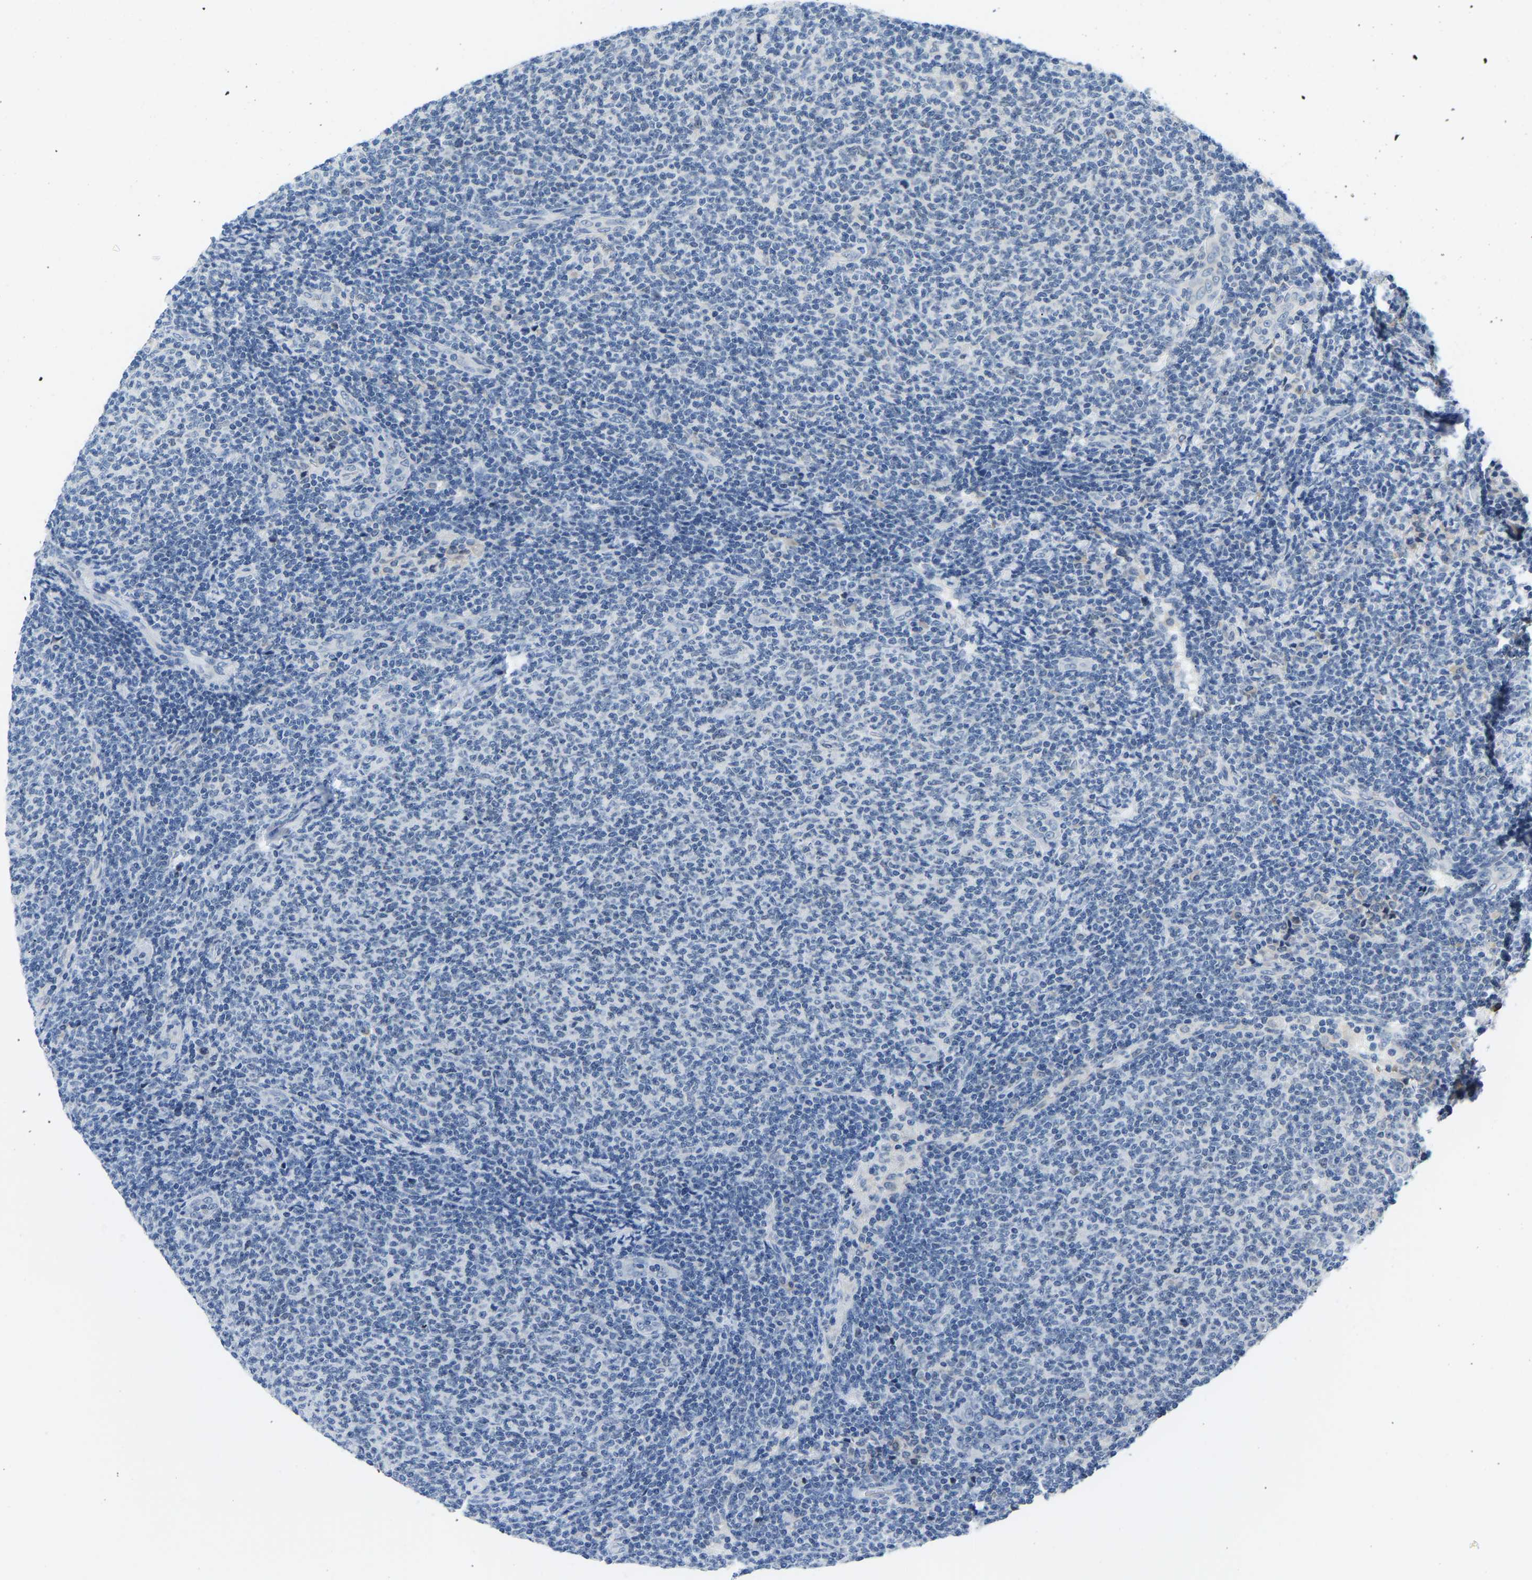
{"staining": {"intensity": "negative", "quantity": "none", "location": "none"}, "tissue": "lymphoma", "cell_type": "Tumor cells", "image_type": "cancer", "snomed": [{"axis": "morphology", "description": "Malignant lymphoma, non-Hodgkin's type, Low grade"}, {"axis": "topography", "description": "Lymph node"}], "caption": "DAB (3,3'-diaminobenzidine) immunohistochemical staining of low-grade malignant lymphoma, non-Hodgkin's type exhibits no significant expression in tumor cells.", "gene": "VRK1", "patient": {"sex": "male", "age": 66}}